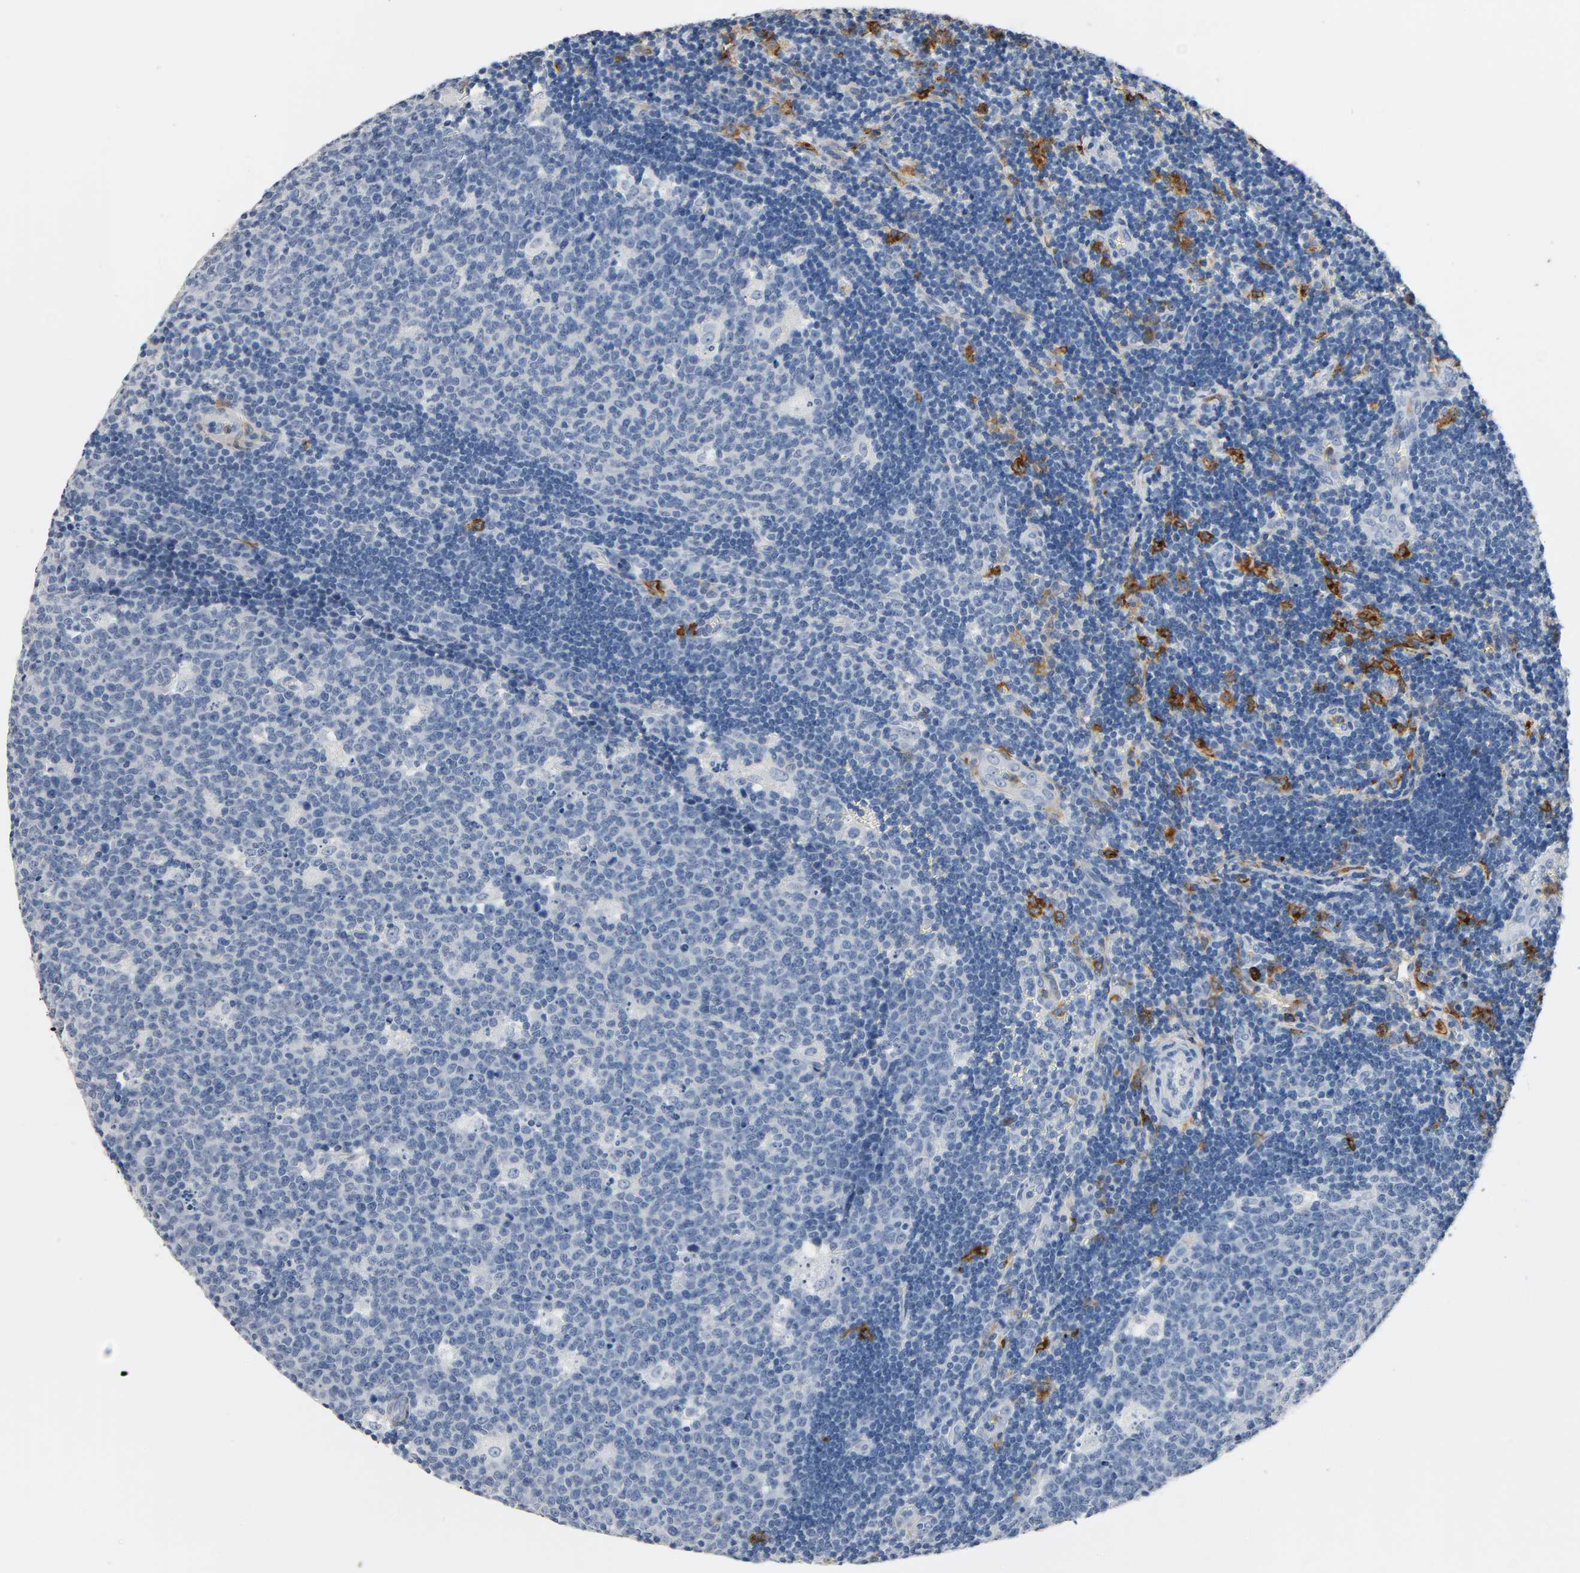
{"staining": {"intensity": "strong", "quantity": "<25%", "location": "cytoplasmic/membranous"}, "tissue": "lymph node", "cell_type": "Germinal center cells", "image_type": "normal", "snomed": [{"axis": "morphology", "description": "Normal tissue, NOS"}, {"axis": "topography", "description": "Lymph node"}, {"axis": "topography", "description": "Salivary gland"}], "caption": "Immunohistochemistry (IHC) micrograph of unremarkable human lymph node stained for a protein (brown), which shows medium levels of strong cytoplasmic/membranous expression in approximately <25% of germinal center cells.", "gene": "ANPEP", "patient": {"sex": "male", "age": 8}}